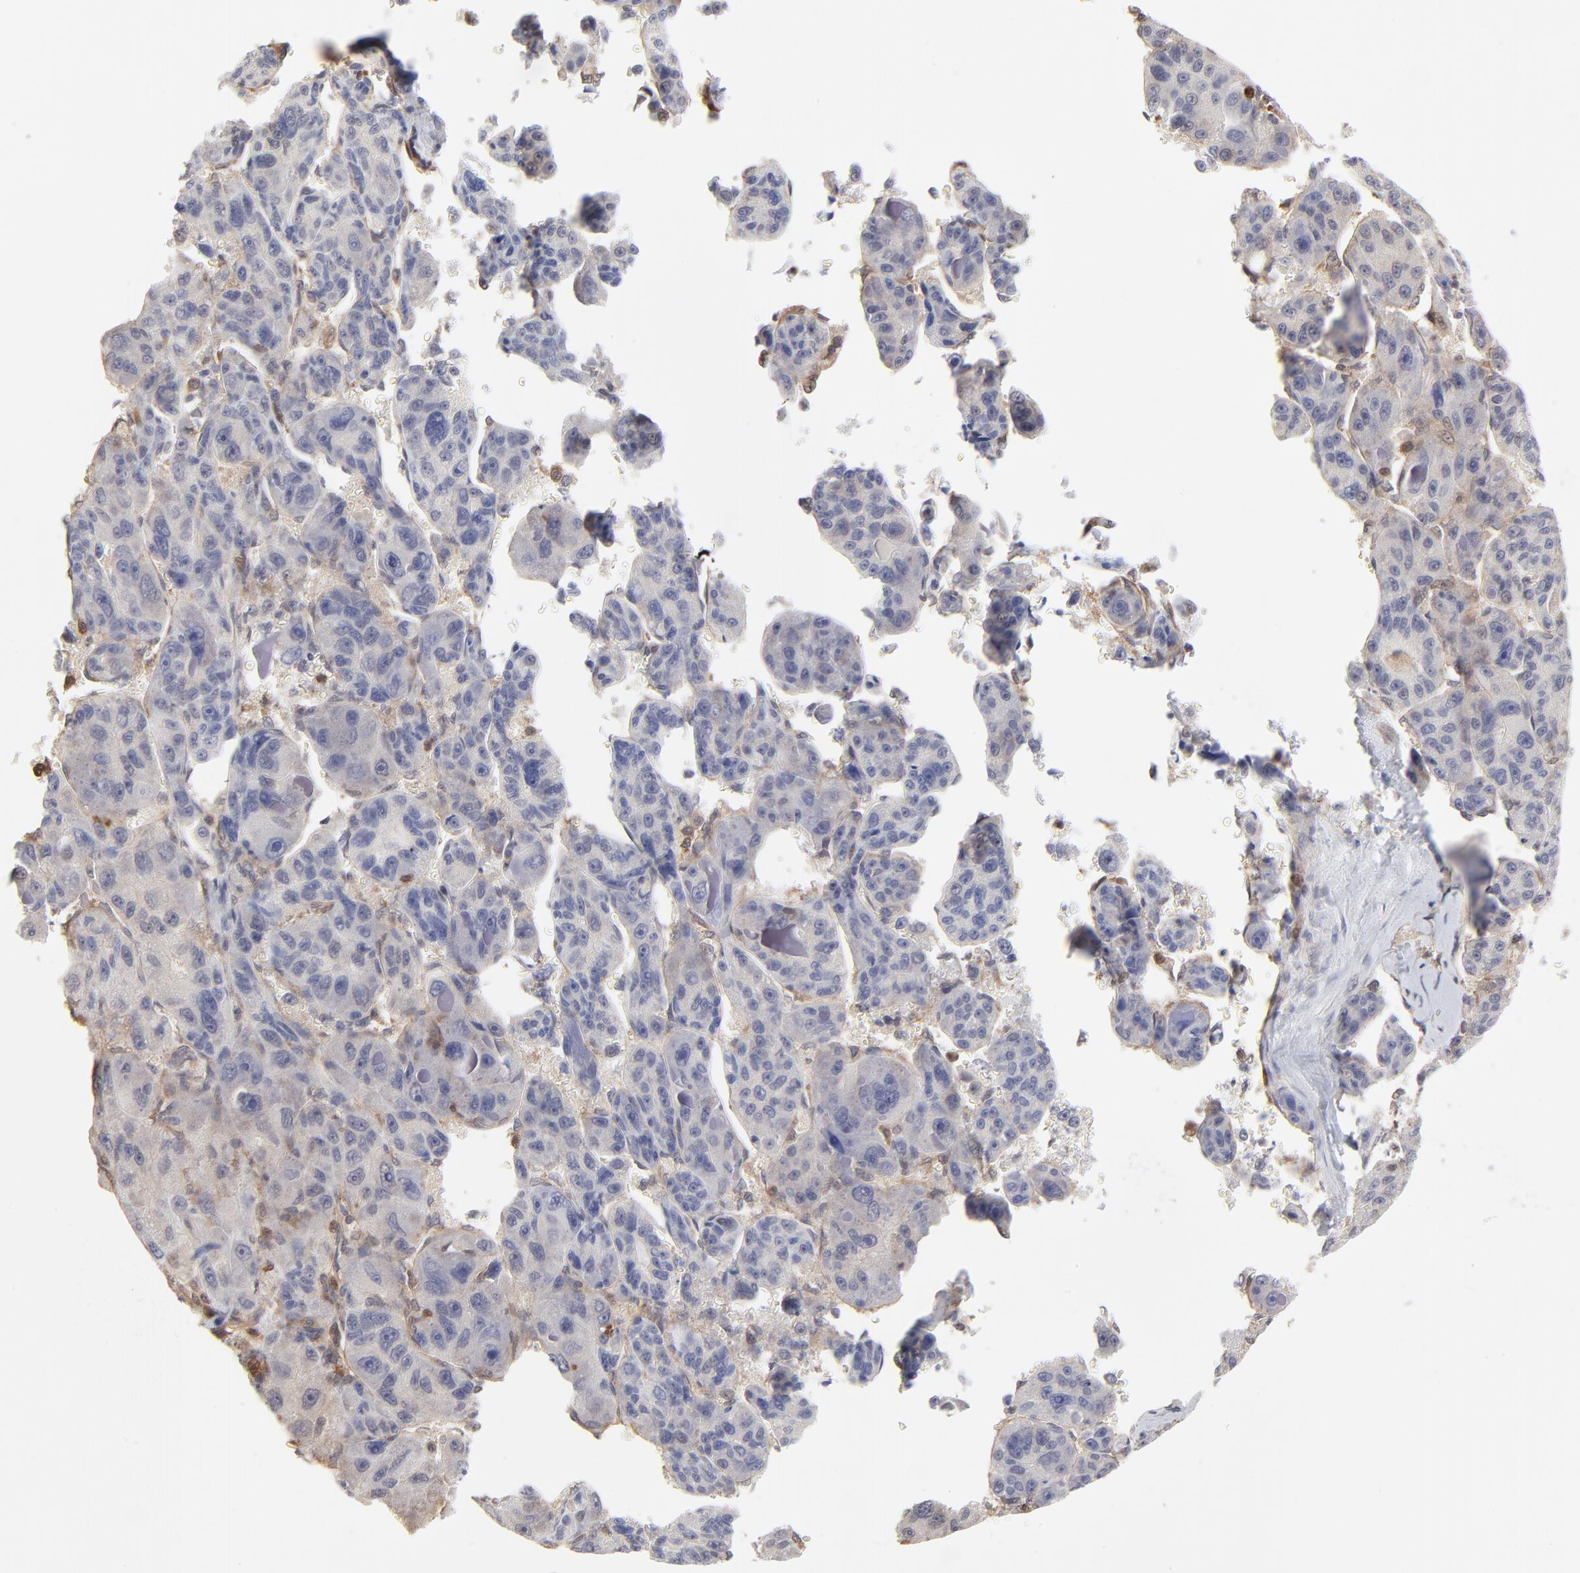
{"staining": {"intensity": "negative", "quantity": "none", "location": "none"}, "tissue": "liver cancer", "cell_type": "Tumor cells", "image_type": "cancer", "snomed": [{"axis": "morphology", "description": "Carcinoma, Hepatocellular, NOS"}, {"axis": "topography", "description": "Liver"}], "caption": "IHC image of human liver cancer (hepatocellular carcinoma) stained for a protein (brown), which displays no positivity in tumor cells.", "gene": "CASP3", "patient": {"sex": "male", "age": 76}}